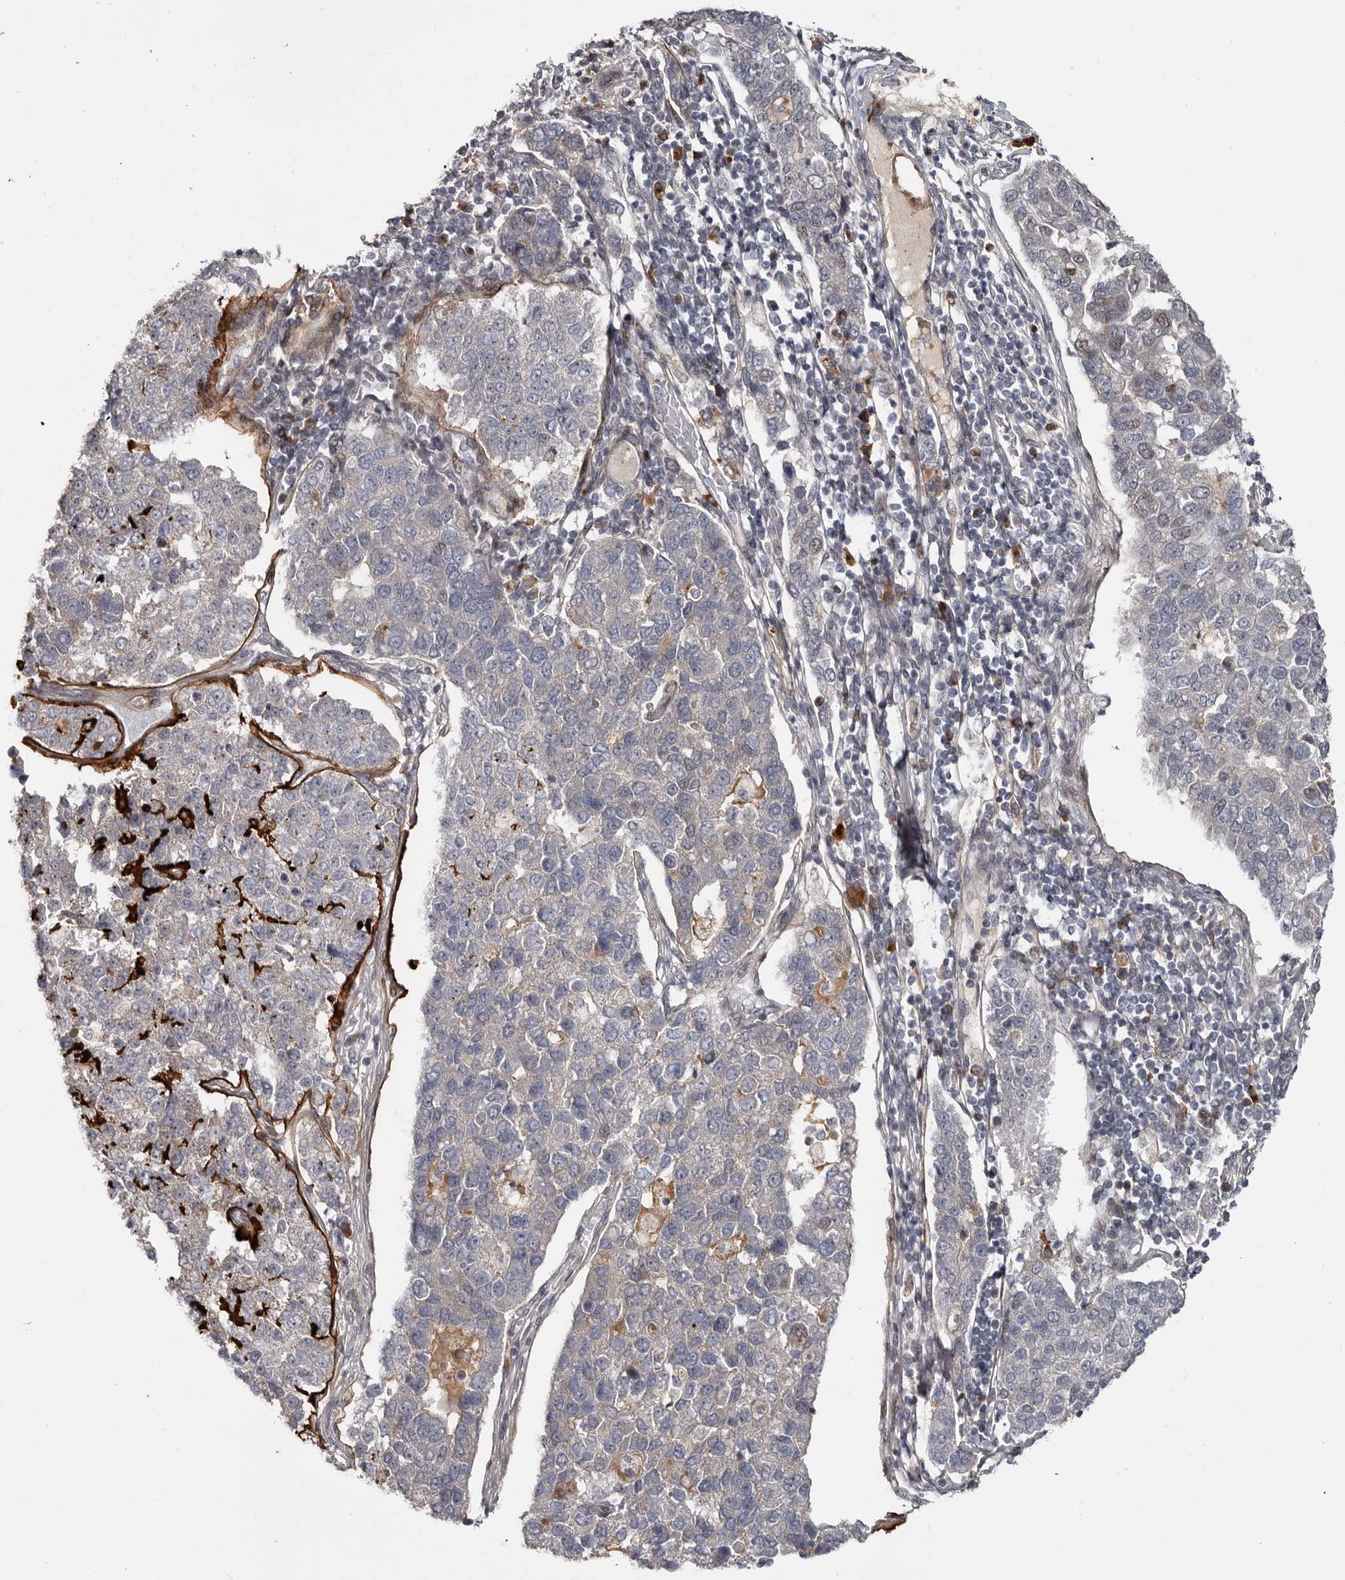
{"staining": {"intensity": "weak", "quantity": "<25%", "location": "nuclear"}, "tissue": "pancreatic cancer", "cell_type": "Tumor cells", "image_type": "cancer", "snomed": [{"axis": "morphology", "description": "Adenocarcinoma, NOS"}, {"axis": "topography", "description": "Pancreas"}], "caption": "The IHC histopathology image has no significant staining in tumor cells of adenocarcinoma (pancreatic) tissue.", "gene": "ZNF277", "patient": {"sex": "female", "age": 61}}